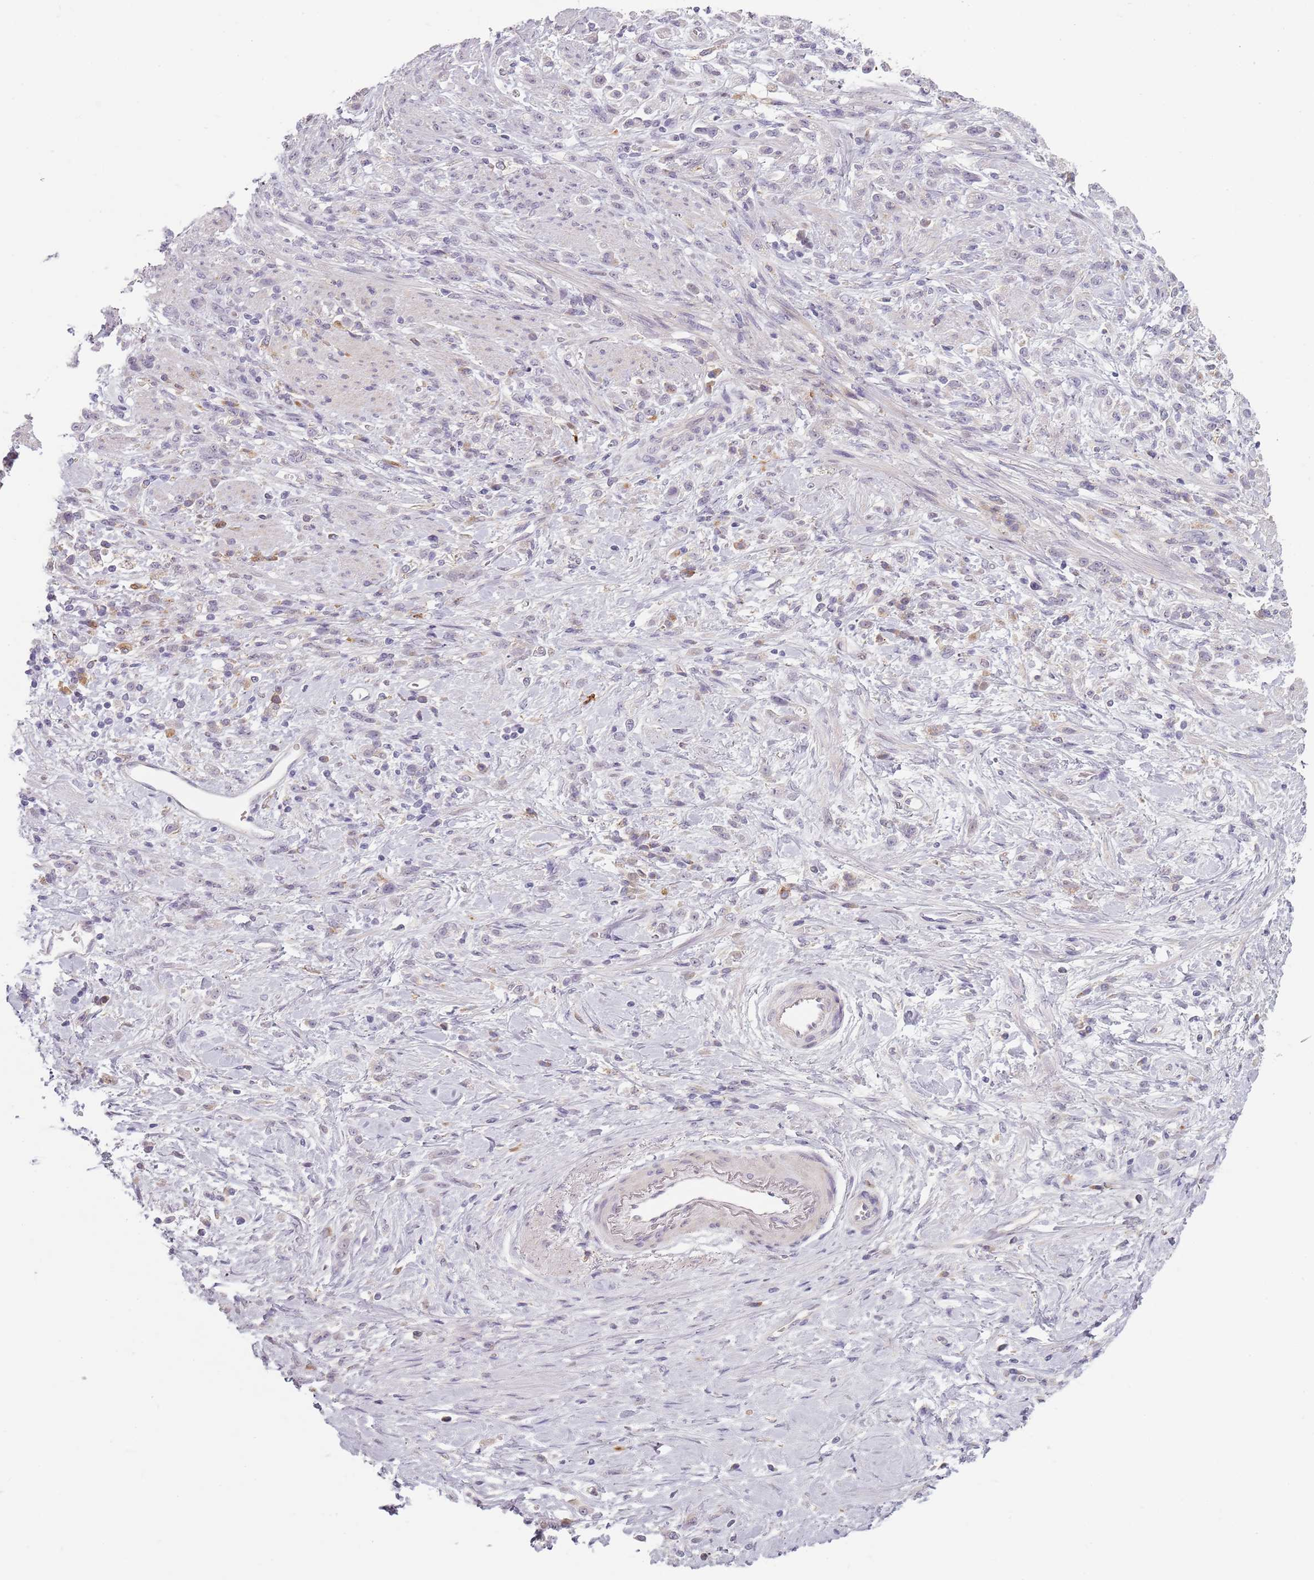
{"staining": {"intensity": "negative", "quantity": "none", "location": "none"}, "tissue": "stomach cancer", "cell_type": "Tumor cells", "image_type": "cancer", "snomed": [{"axis": "morphology", "description": "Adenocarcinoma, NOS"}, {"axis": "topography", "description": "Stomach"}], "caption": "Photomicrograph shows no protein positivity in tumor cells of stomach adenocarcinoma tissue.", "gene": "CC2D2B", "patient": {"sex": "female", "age": 60}}